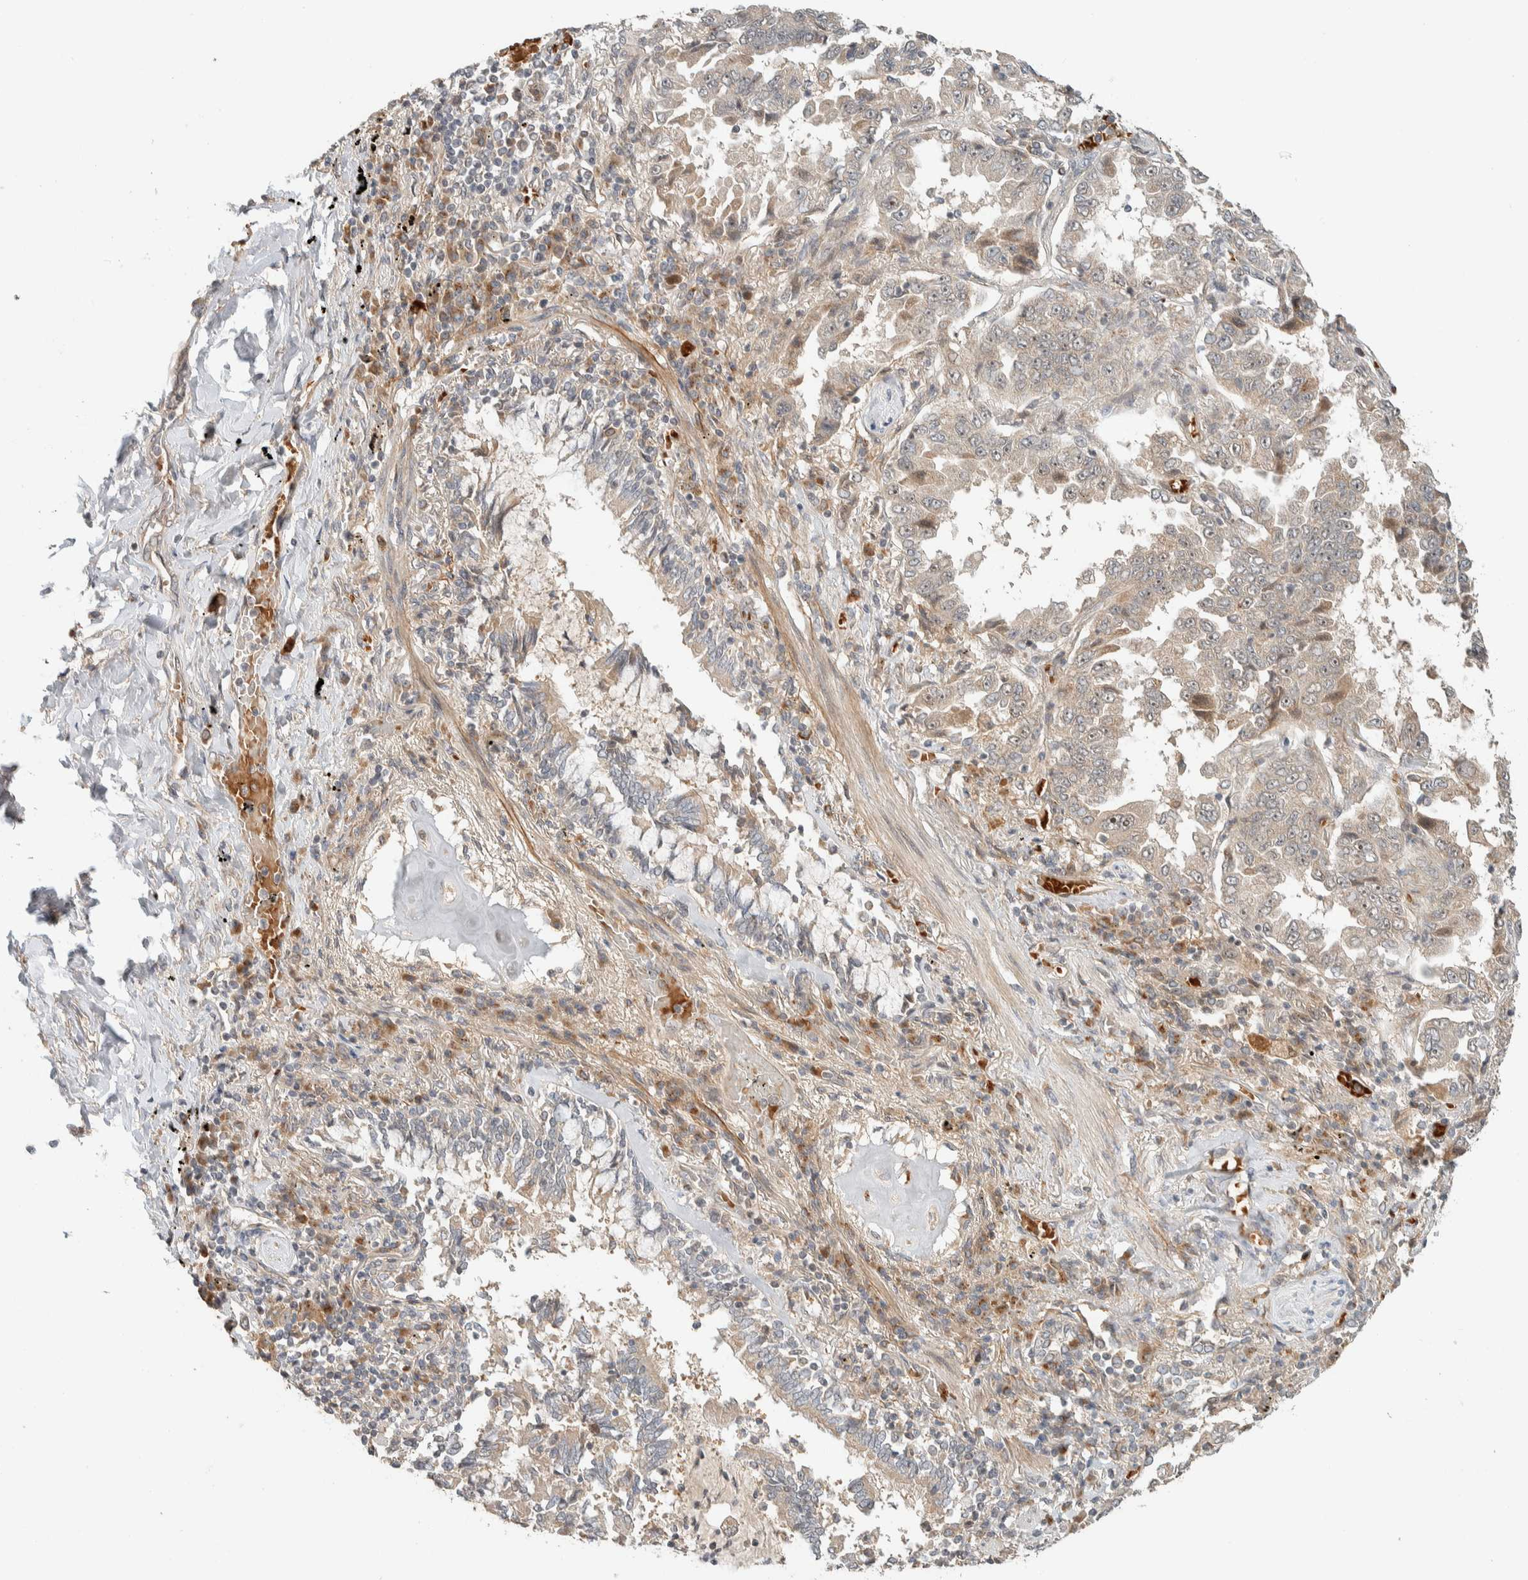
{"staining": {"intensity": "weak", "quantity": "<25%", "location": "cytoplasmic/membranous"}, "tissue": "lung cancer", "cell_type": "Tumor cells", "image_type": "cancer", "snomed": [{"axis": "morphology", "description": "Adenocarcinoma, NOS"}, {"axis": "topography", "description": "Lung"}], "caption": "The IHC image has no significant staining in tumor cells of lung cancer (adenocarcinoma) tissue. Brightfield microscopy of immunohistochemistry (IHC) stained with DAB (brown) and hematoxylin (blue), captured at high magnification.", "gene": "ZBTB2", "patient": {"sex": "female", "age": 51}}